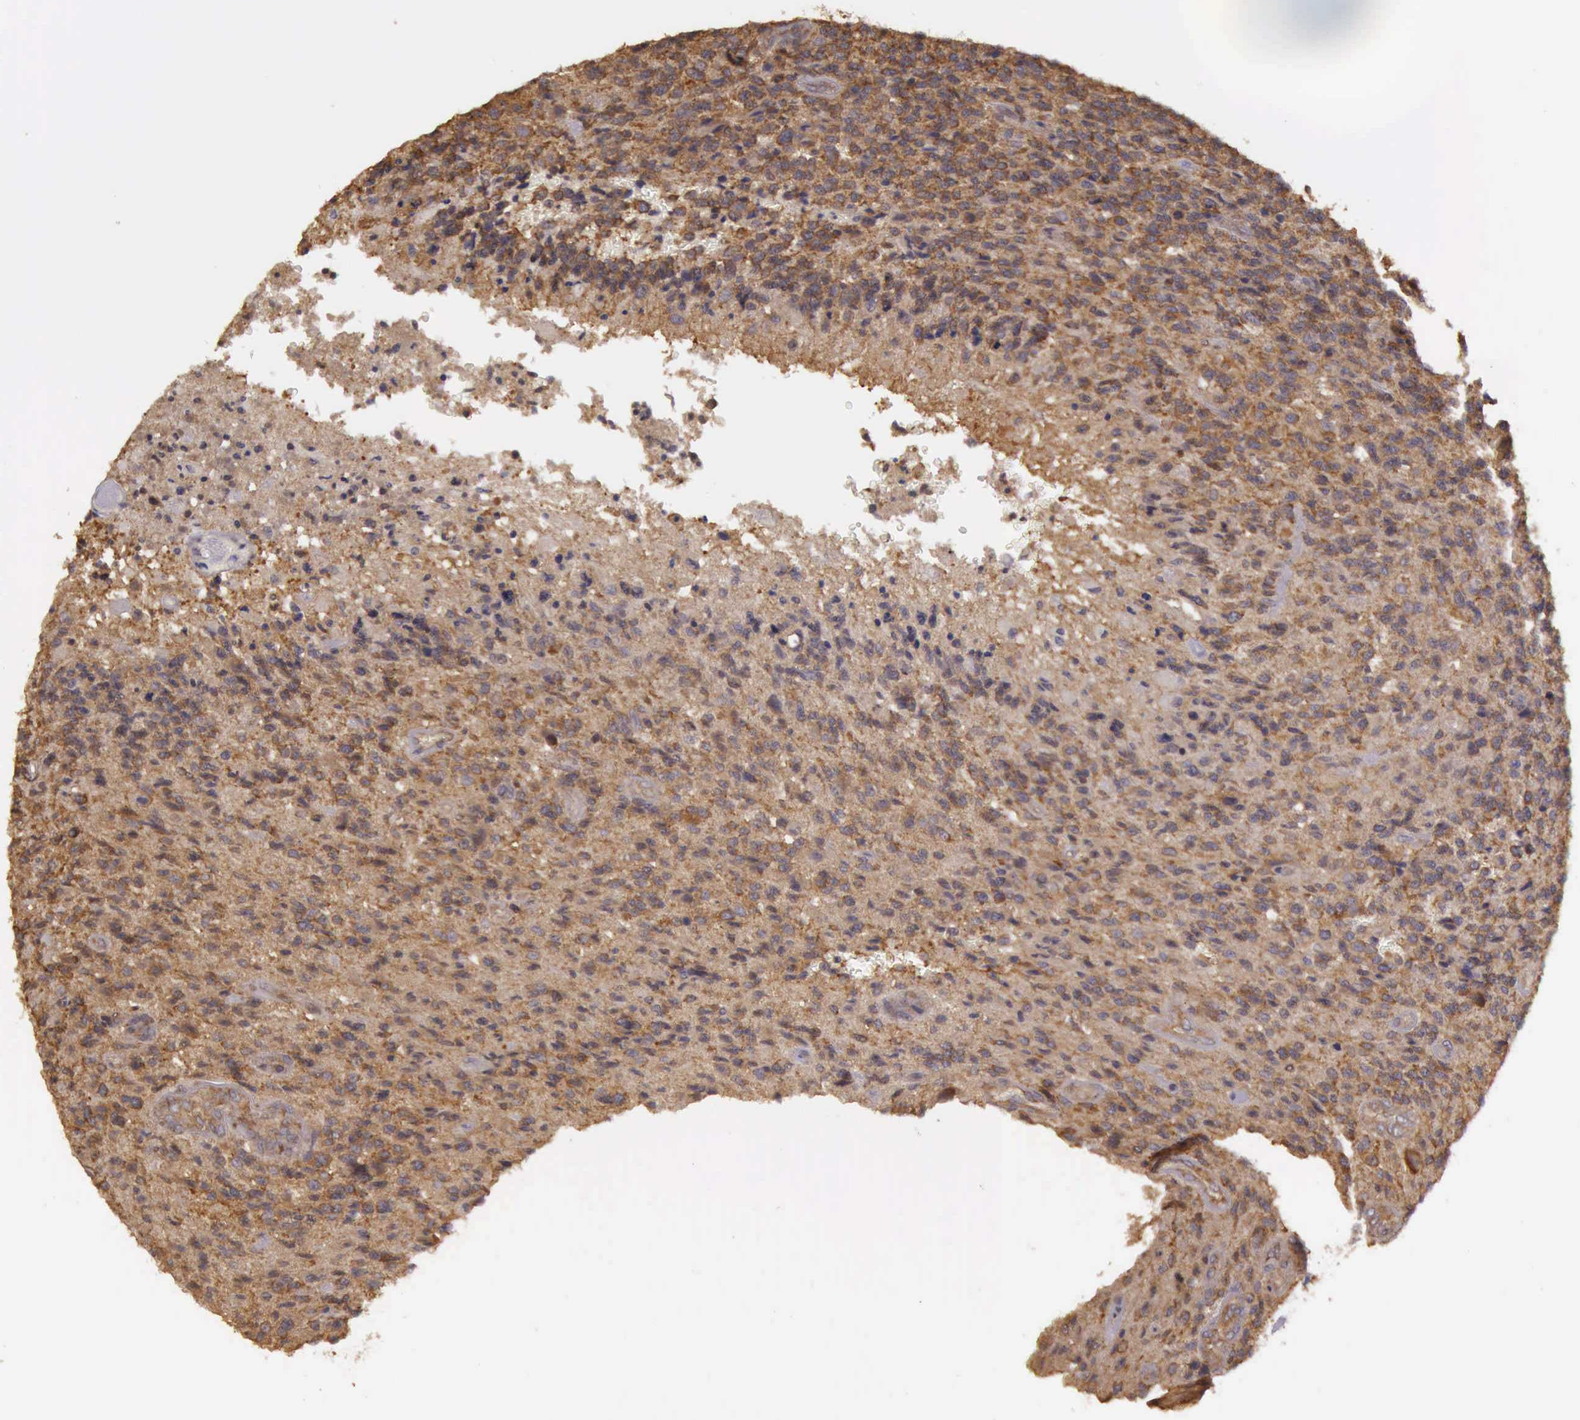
{"staining": {"intensity": "strong", "quantity": ">75%", "location": "cytoplasmic/membranous"}, "tissue": "glioma", "cell_type": "Tumor cells", "image_type": "cancer", "snomed": [{"axis": "morphology", "description": "Glioma, malignant, High grade"}, {"axis": "topography", "description": "Brain"}], "caption": "Glioma tissue reveals strong cytoplasmic/membranous positivity in about >75% of tumor cells", "gene": "EIF5", "patient": {"sex": "male", "age": 36}}